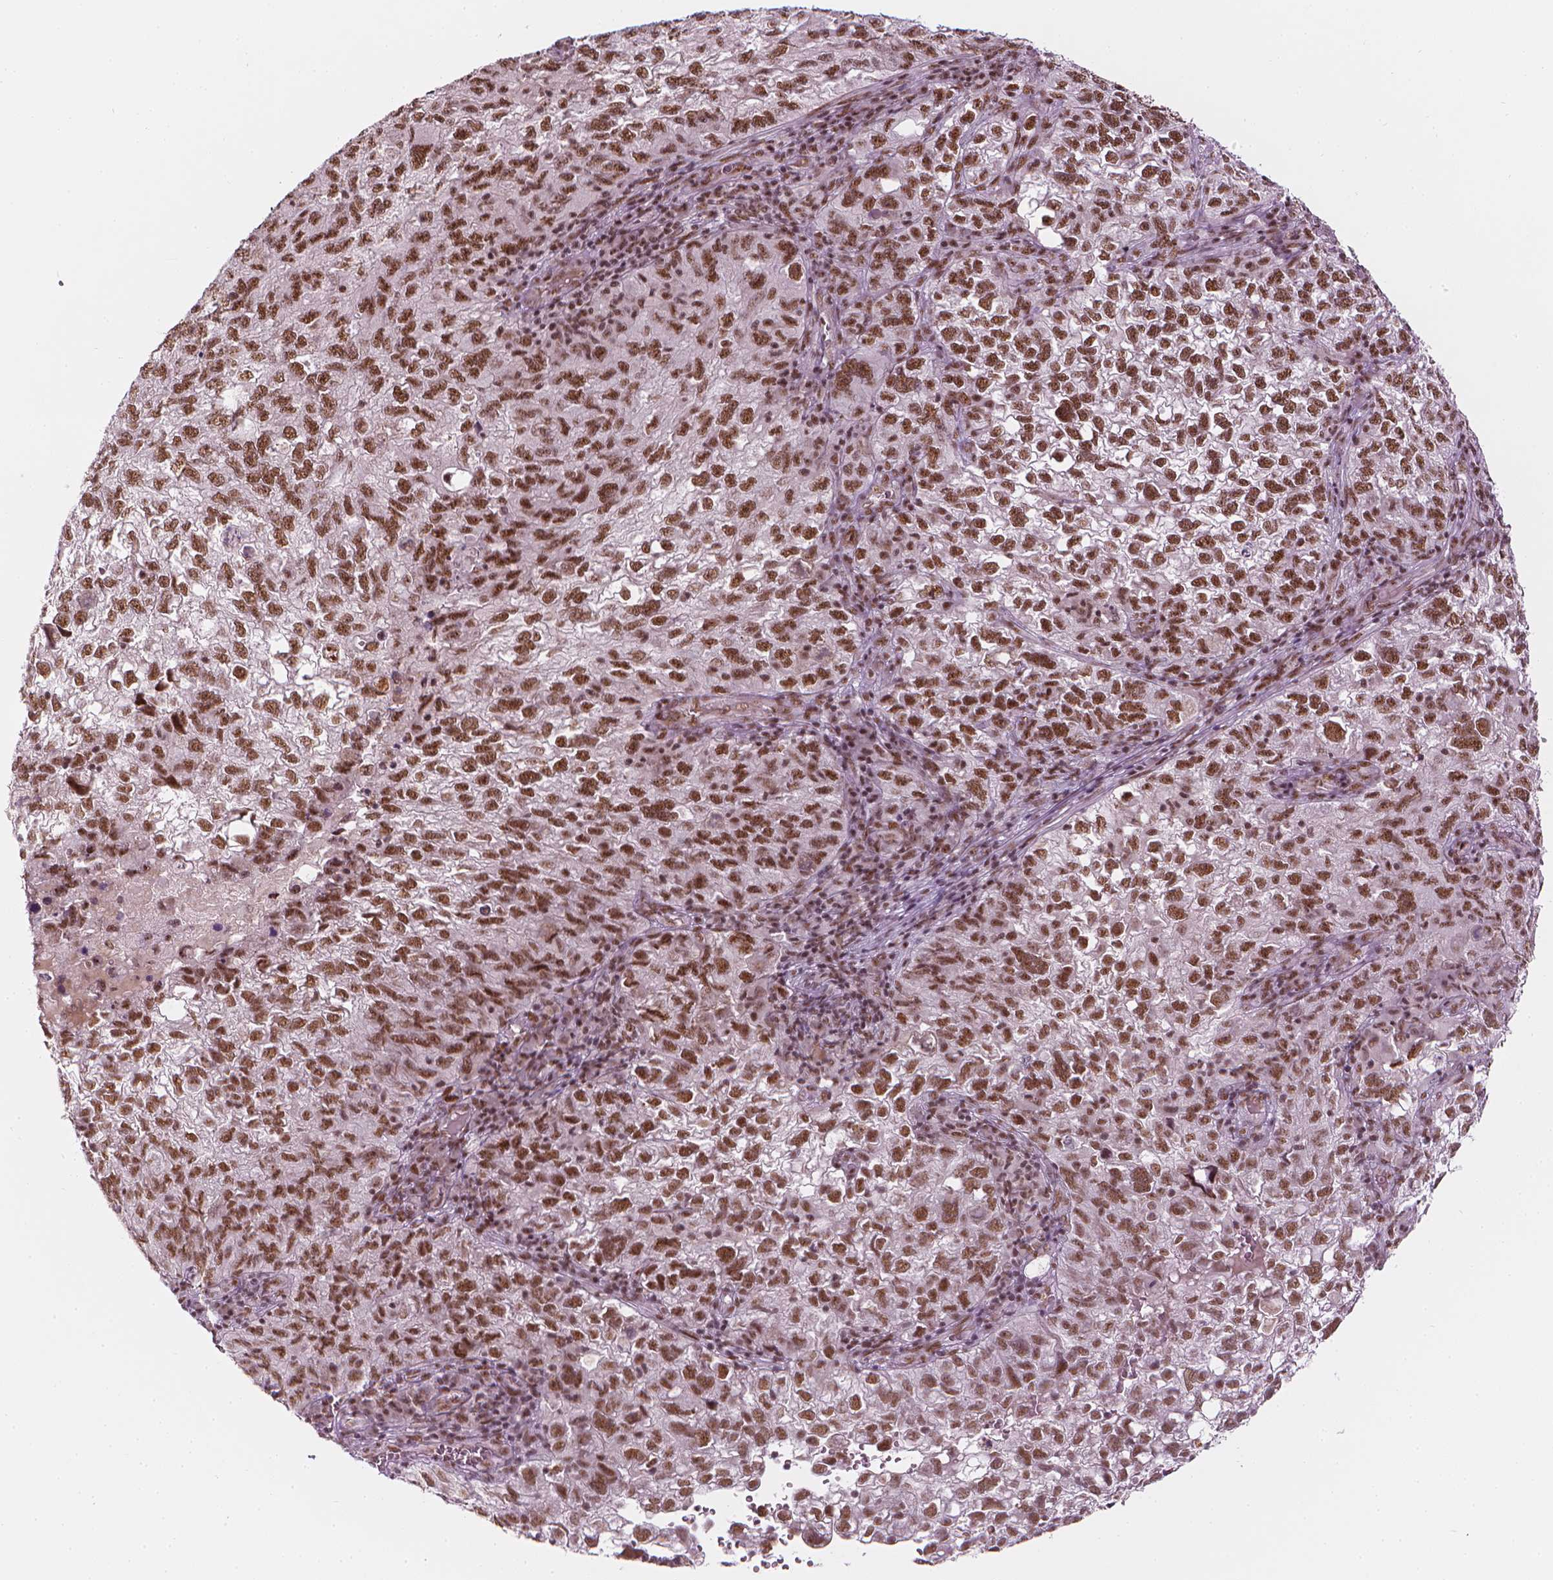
{"staining": {"intensity": "moderate", "quantity": ">75%", "location": "nuclear"}, "tissue": "cervical cancer", "cell_type": "Tumor cells", "image_type": "cancer", "snomed": [{"axis": "morphology", "description": "Squamous cell carcinoma, NOS"}, {"axis": "topography", "description": "Cervix"}], "caption": "A brown stain shows moderate nuclear expression of a protein in human cervical cancer (squamous cell carcinoma) tumor cells.", "gene": "ELF2", "patient": {"sex": "female", "age": 55}}